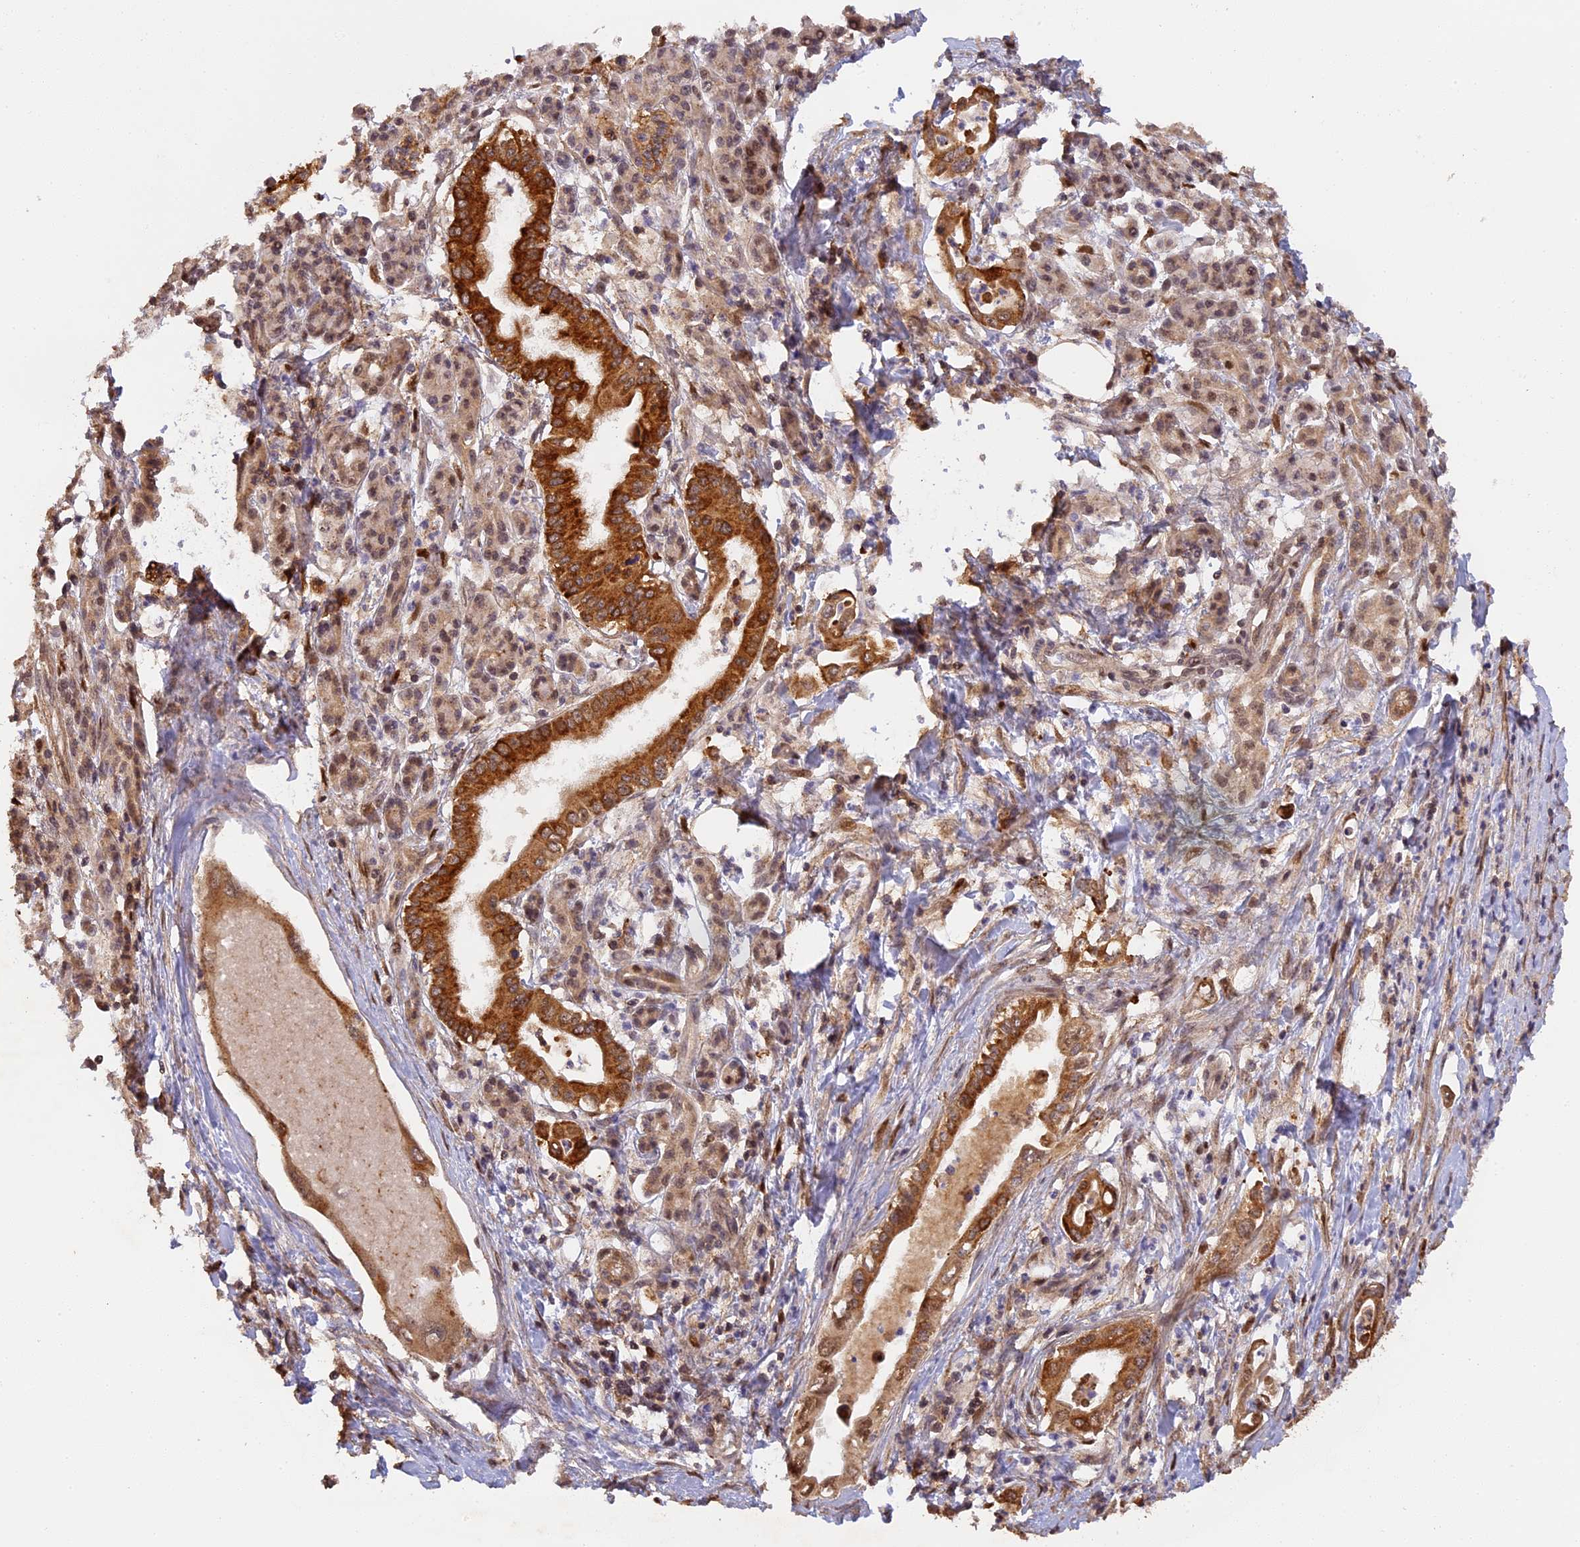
{"staining": {"intensity": "strong", "quantity": ">75%", "location": "cytoplasmic/membranous"}, "tissue": "pancreatic cancer", "cell_type": "Tumor cells", "image_type": "cancer", "snomed": [{"axis": "morphology", "description": "Adenocarcinoma, NOS"}, {"axis": "topography", "description": "Pancreas"}], "caption": "DAB (3,3'-diaminobenzidine) immunohistochemical staining of pancreatic adenocarcinoma shows strong cytoplasmic/membranous protein staining in approximately >75% of tumor cells. The protein of interest is shown in brown color, while the nuclei are stained blue.", "gene": "MYBL2", "patient": {"sex": "female", "age": 77}}